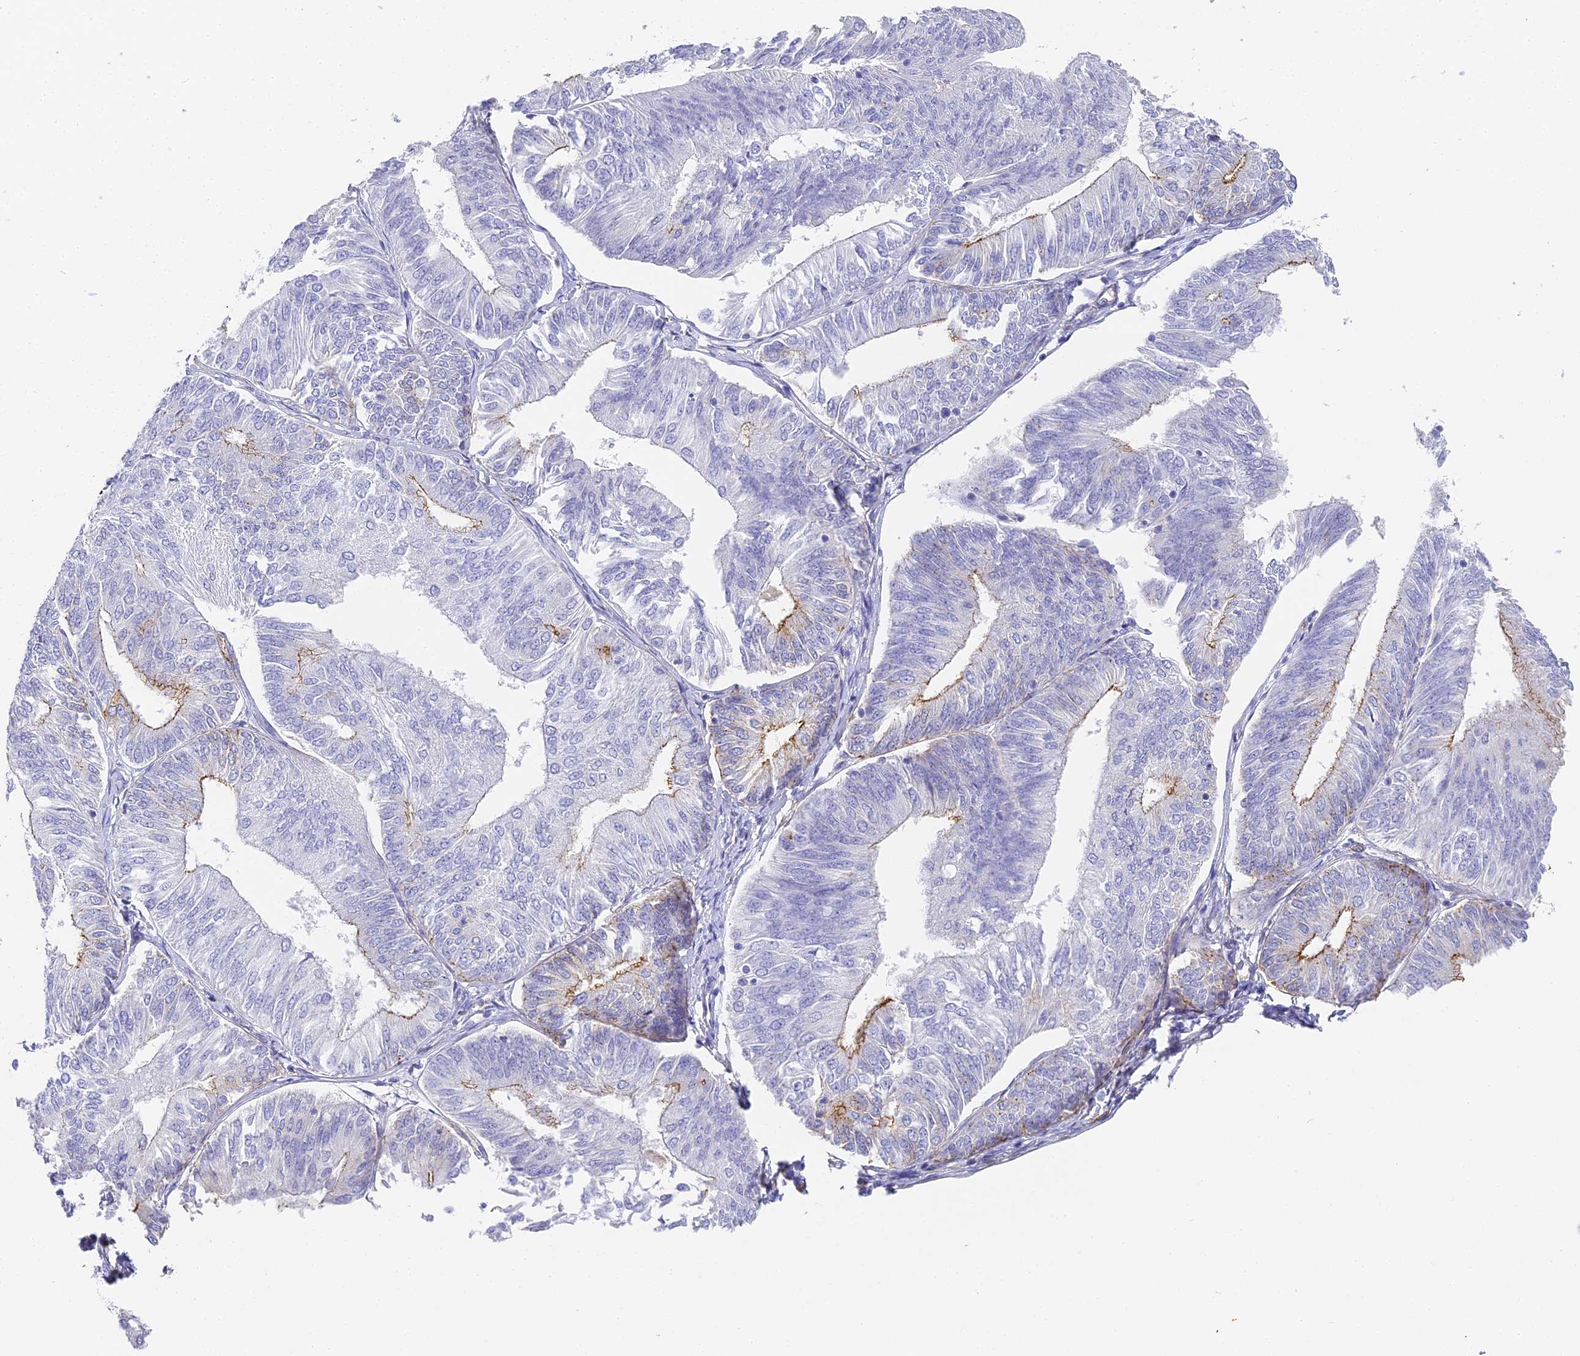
{"staining": {"intensity": "moderate", "quantity": "<25%", "location": "cytoplasmic/membranous"}, "tissue": "endometrial cancer", "cell_type": "Tumor cells", "image_type": "cancer", "snomed": [{"axis": "morphology", "description": "Adenocarcinoma, NOS"}, {"axis": "topography", "description": "Endometrium"}], "caption": "The photomicrograph reveals immunohistochemical staining of endometrial cancer. There is moderate cytoplasmic/membranous expression is appreciated in approximately <25% of tumor cells. Immunohistochemistry (ihc) stains the protein of interest in brown and the nuclei are stained blue.", "gene": "GJA1", "patient": {"sex": "female", "age": 58}}